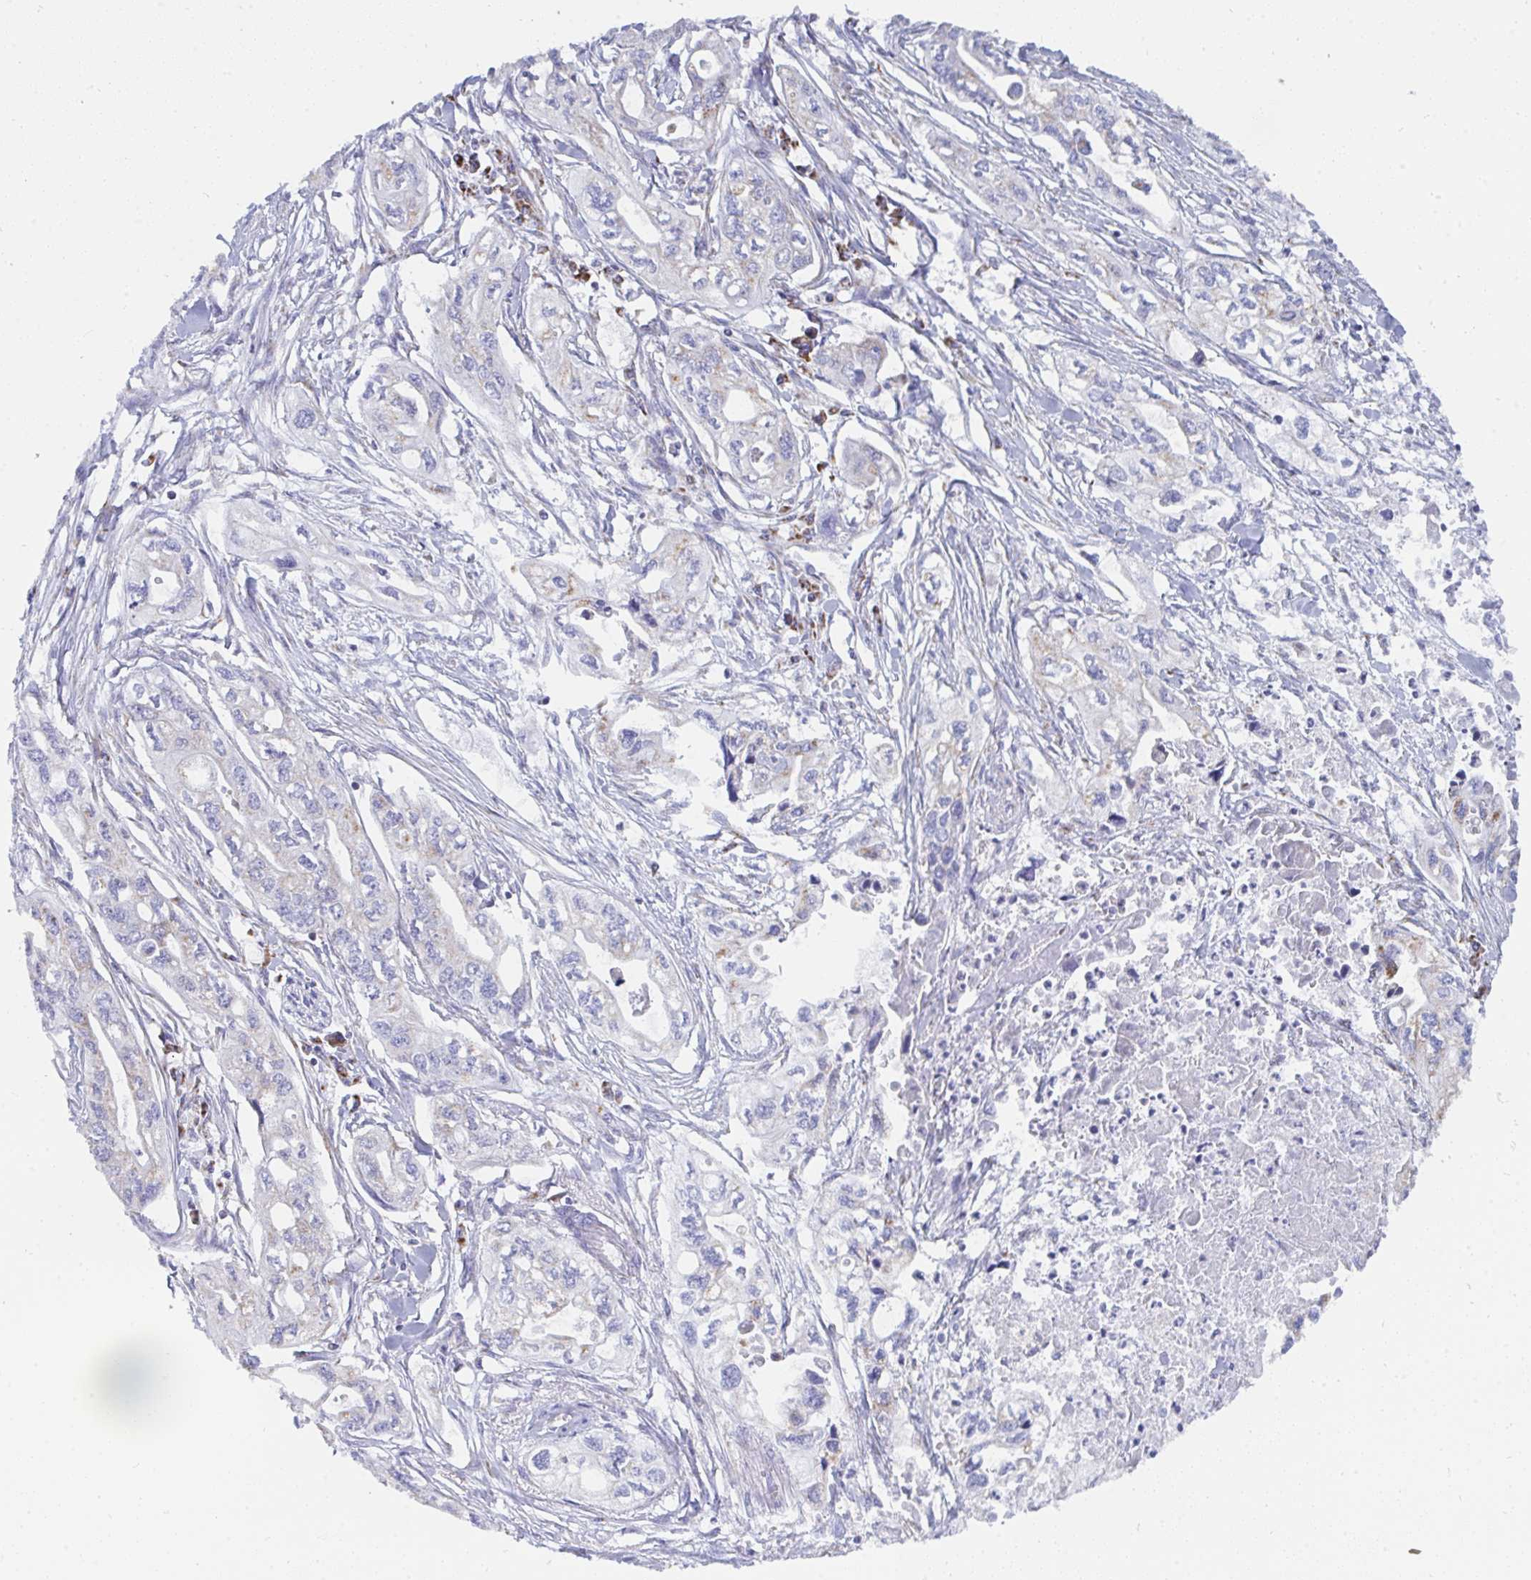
{"staining": {"intensity": "negative", "quantity": "none", "location": "none"}, "tissue": "pancreatic cancer", "cell_type": "Tumor cells", "image_type": "cancer", "snomed": [{"axis": "morphology", "description": "Adenocarcinoma, NOS"}, {"axis": "topography", "description": "Pancreas"}], "caption": "IHC of pancreatic adenocarcinoma demonstrates no expression in tumor cells.", "gene": "AIFM1", "patient": {"sex": "male", "age": 68}}